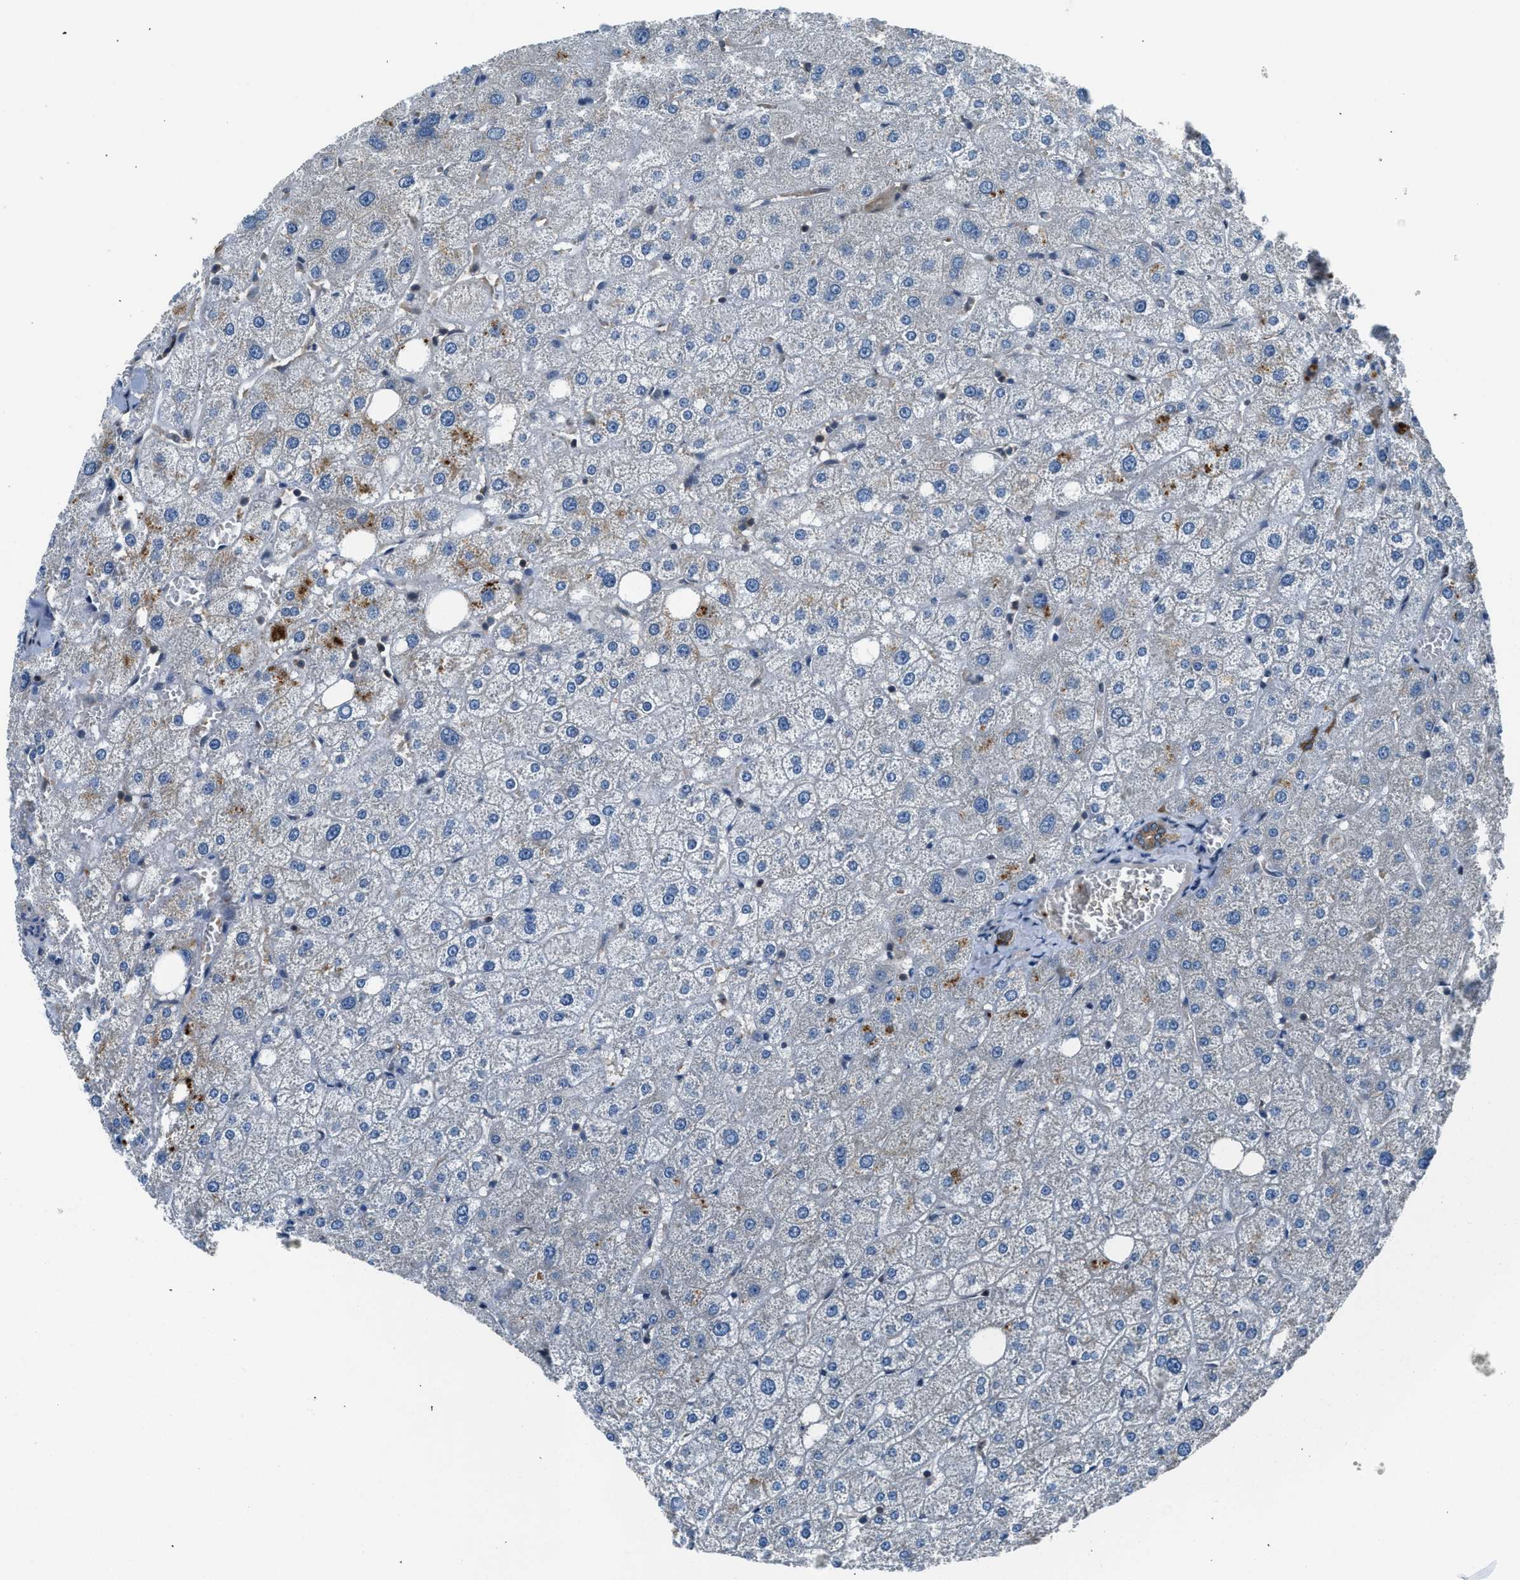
{"staining": {"intensity": "strong", "quantity": ">75%", "location": "cytoplasmic/membranous"}, "tissue": "liver", "cell_type": "Cholangiocytes", "image_type": "normal", "snomed": [{"axis": "morphology", "description": "Normal tissue, NOS"}, {"axis": "topography", "description": "Liver"}], "caption": "Liver stained with DAB immunohistochemistry (IHC) exhibits high levels of strong cytoplasmic/membranous positivity in approximately >75% of cholangiocytes.", "gene": "LMLN", "patient": {"sex": "male", "age": 73}}